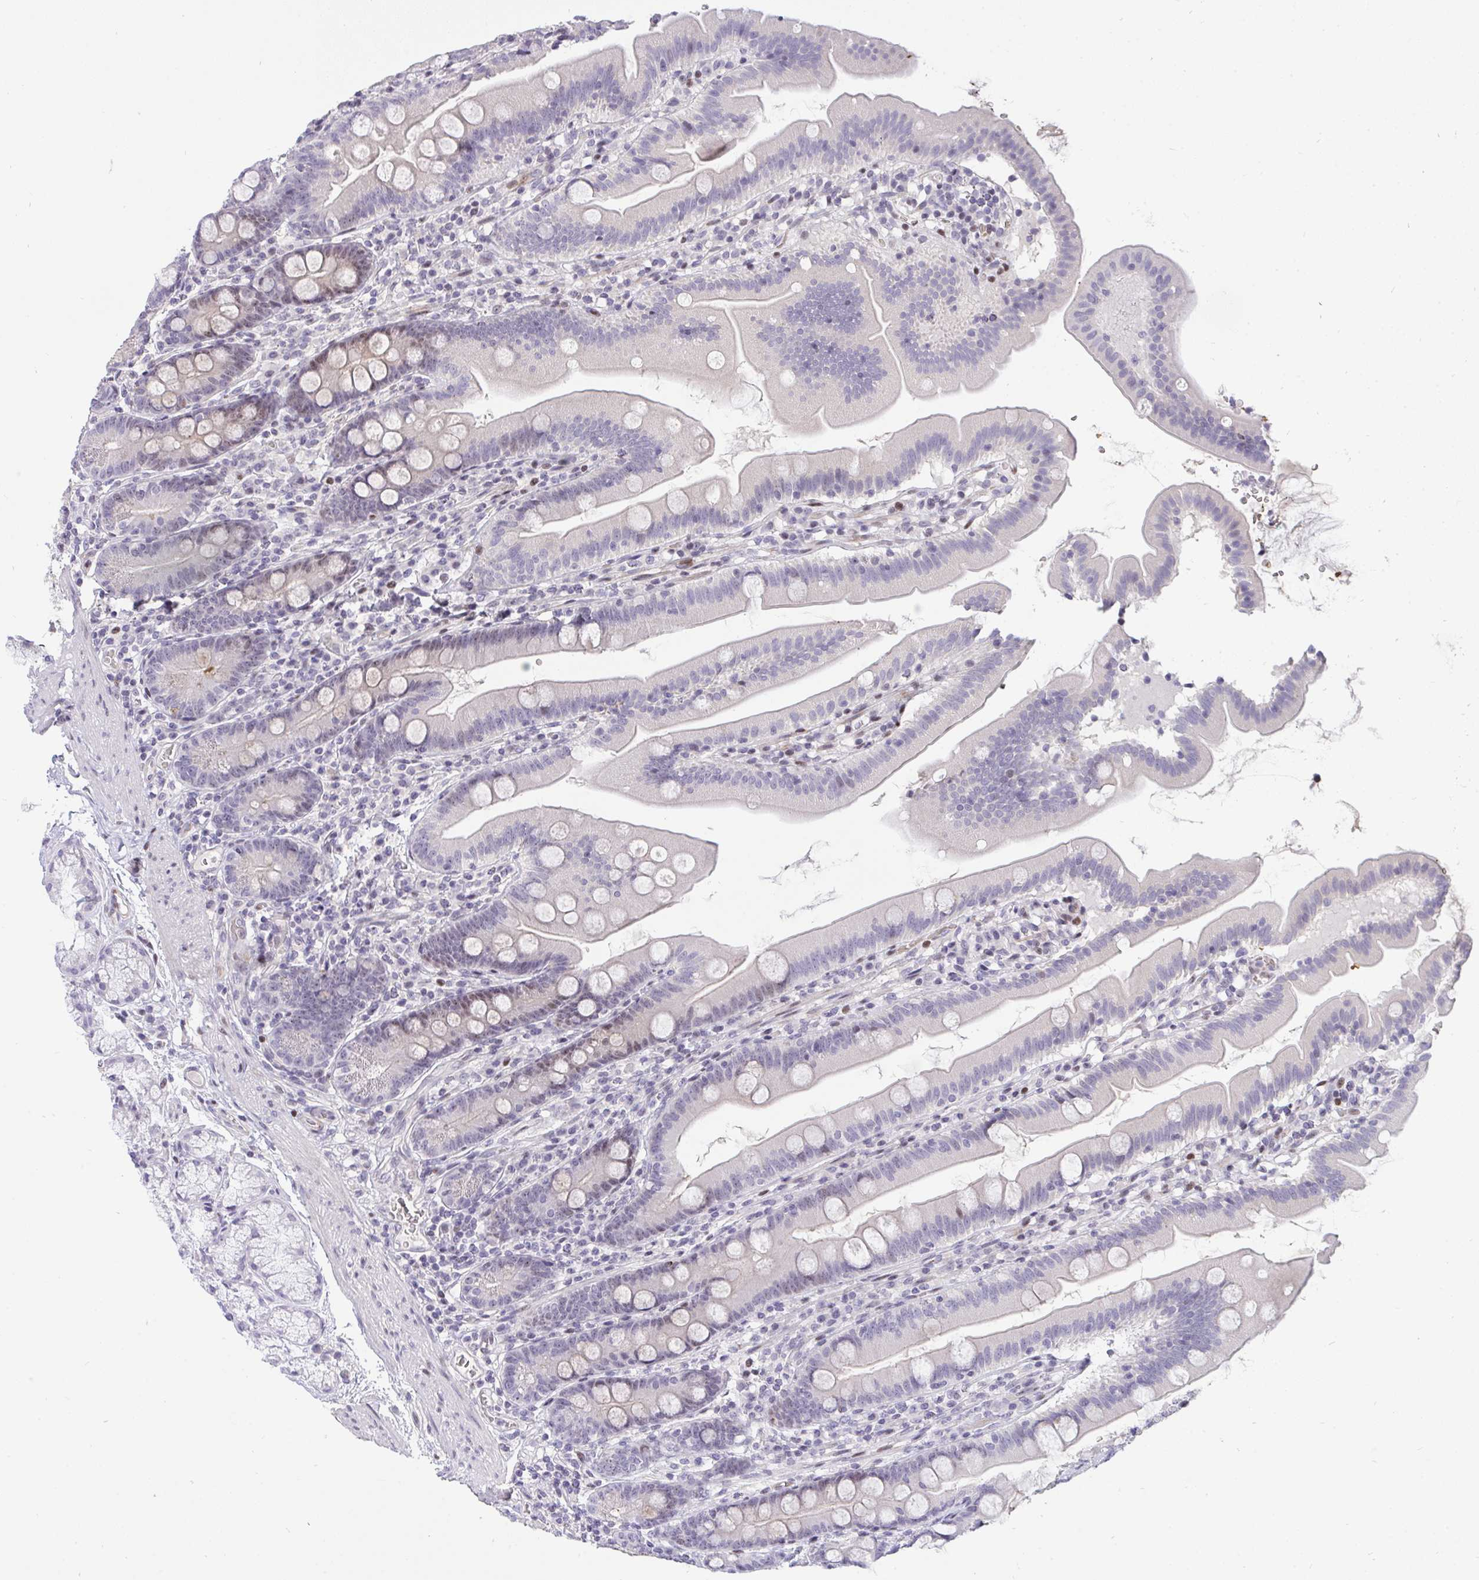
{"staining": {"intensity": "moderate", "quantity": "<25%", "location": "nuclear"}, "tissue": "duodenum", "cell_type": "Glandular cells", "image_type": "normal", "snomed": [{"axis": "morphology", "description": "Normal tissue, NOS"}, {"axis": "topography", "description": "Duodenum"}], "caption": "Immunohistochemical staining of unremarkable duodenum exhibits <25% levels of moderate nuclear protein positivity in about <25% of glandular cells.", "gene": "PLPPR3", "patient": {"sex": "female", "age": 67}}